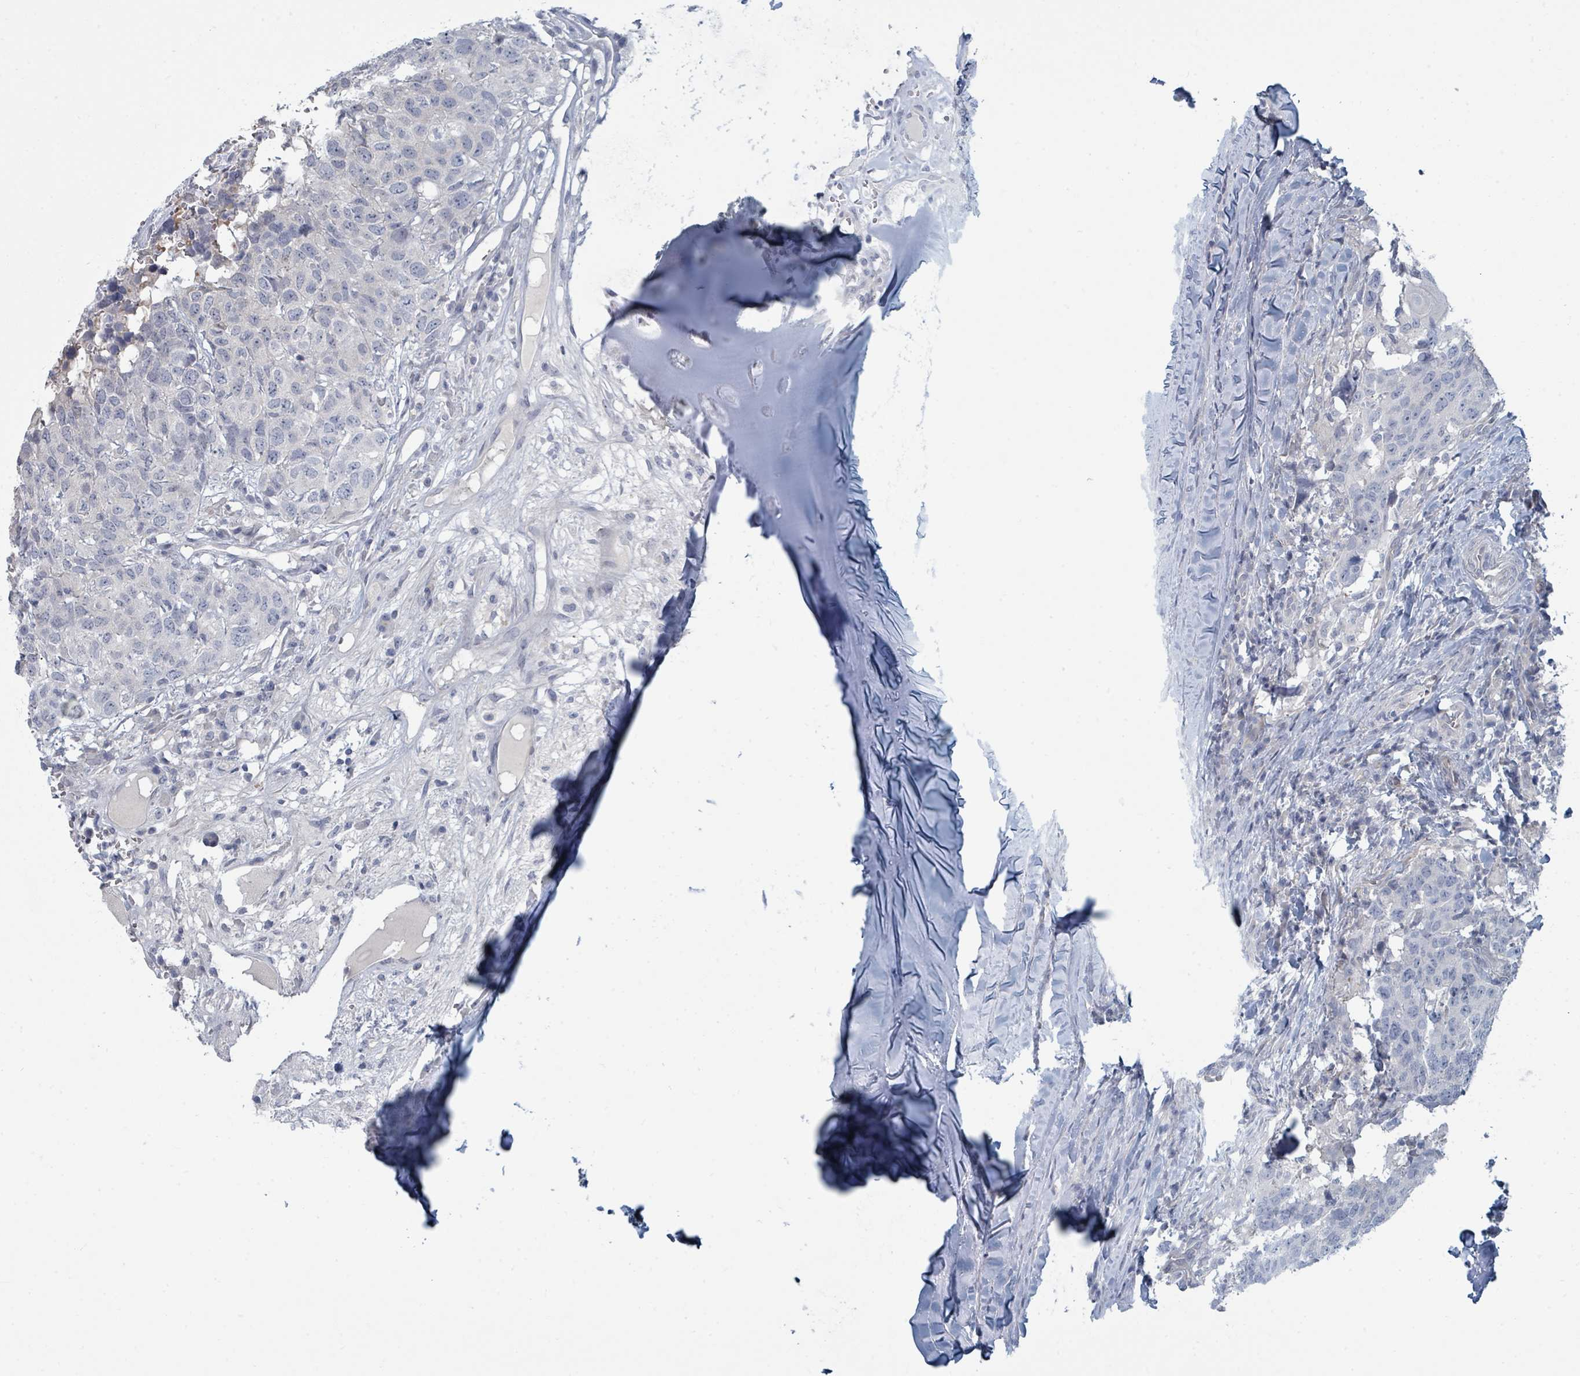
{"staining": {"intensity": "negative", "quantity": "none", "location": "none"}, "tissue": "head and neck cancer", "cell_type": "Tumor cells", "image_type": "cancer", "snomed": [{"axis": "morphology", "description": "Normal tissue, NOS"}, {"axis": "morphology", "description": "Squamous cell carcinoma, NOS"}, {"axis": "topography", "description": "Skeletal muscle"}, {"axis": "topography", "description": "Vascular tissue"}, {"axis": "topography", "description": "Peripheral nerve tissue"}, {"axis": "topography", "description": "Head-Neck"}], "caption": "DAB immunohistochemical staining of human head and neck cancer demonstrates no significant positivity in tumor cells.", "gene": "SLC25A45", "patient": {"sex": "male", "age": 66}}